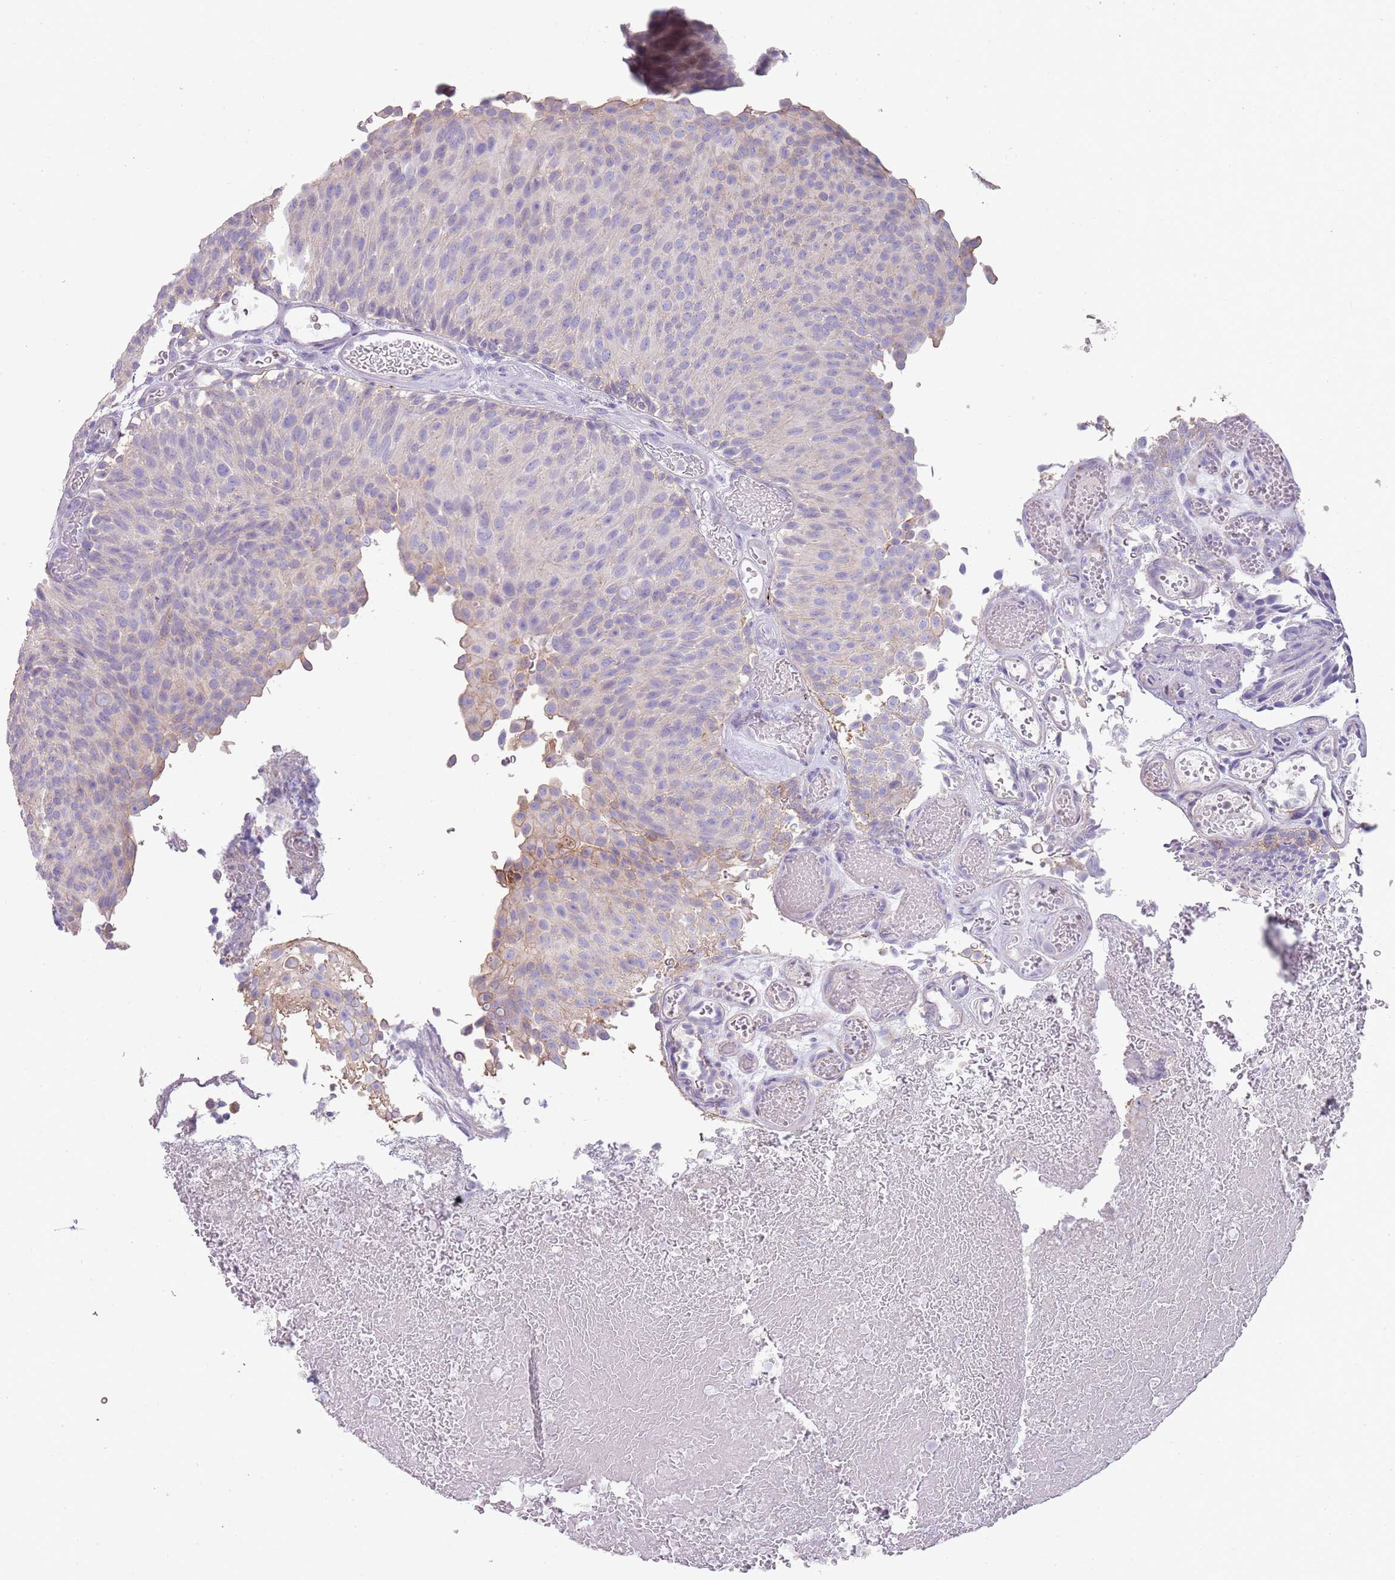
{"staining": {"intensity": "weak", "quantity": "<25%", "location": "cytoplasmic/membranous"}, "tissue": "urothelial cancer", "cell_type": "Tumor cells", "image_type": "cancer", "snomed": [{"axis": "morphology", "description": "Urothelial carcinoma, Low grade"}, {"axis": "topography", "description": "Urinary bladder"}], "caption": "Tumor cells show no significant positivity in urothelial cancer.", "gene": "NBPF3", "patient": {"sex": "male", "age": 78}}